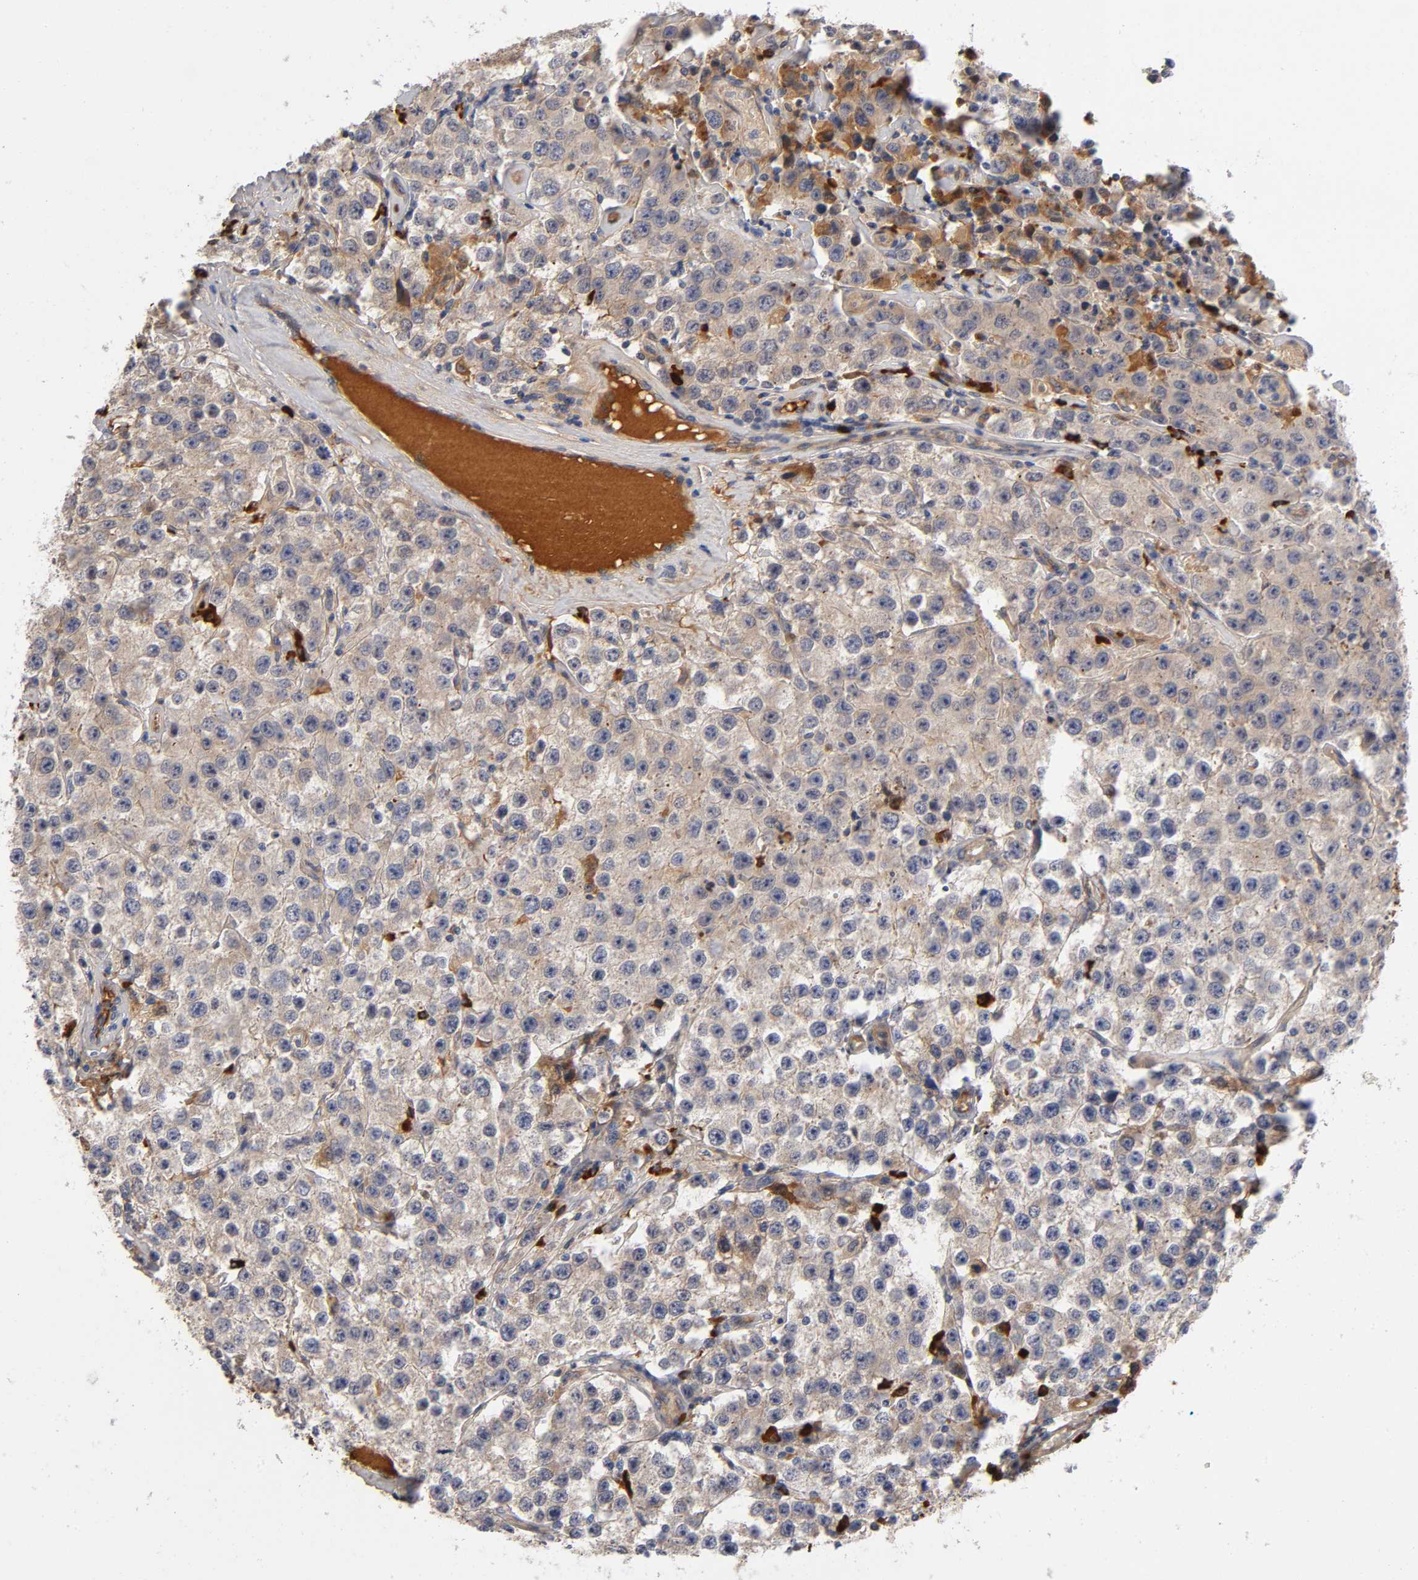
{"staining": {"intensity": "weak", "quantity": ">75%", "location": "cytoplasmic/membranous"}, "tissue": "testis cancer", "cell_type": "Tumor cells", "image_type": "cancer", "snomed": [{"axis": "morphology", "description": "Seminoma, NOS"}, {"axis": "topography", "description": "Testis"}], "caption": "Protein expression by immunohistochemistry (IHC) reveals weak cytoplasmic/membranous staining in approximately >75% of tumor cells in testis seminoma. The protein is stained brown, and the nuclei are stained in blue (DAB (3,3'-diaminobenzidine) IHC with brightfield microscopy, high magnification).", "gene": "NOVA1", "patient": {"sex": "male", "age": 52}}